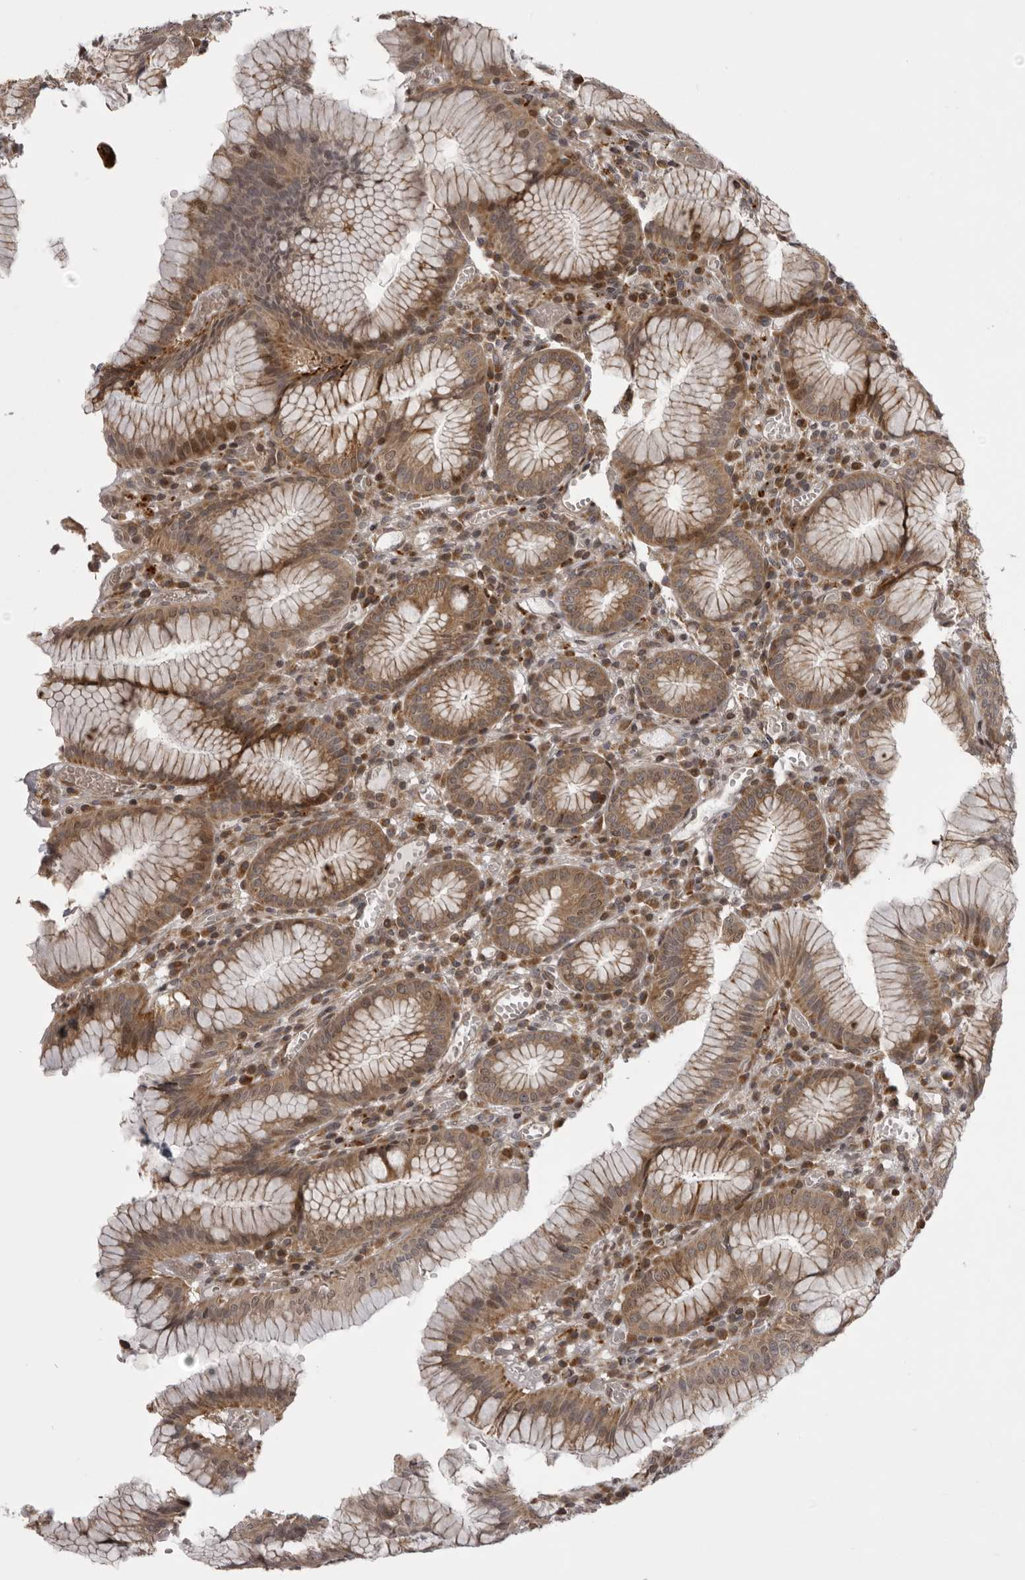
{"staining": {"intensity": "moderate", "quantity": ">75%", "location": "cytoplasmic/membranous"}, "tissue": "stomach", "cell_type": "Glandular cells", "image_type": "normal", "snomed": [{"axis": "morphology", "description": "Normal tissue, NOS"}, {"axis": "topography", "description": "Stomach"}], "caption": "Immunohistochemical staining of benign human stomach exhibits medium levels of moderate cytoplasmic/membranous expression in approximately >75% of glandular cells.", "gene": "C1orf109", "patient": {"sex": "male", "age": 55}}